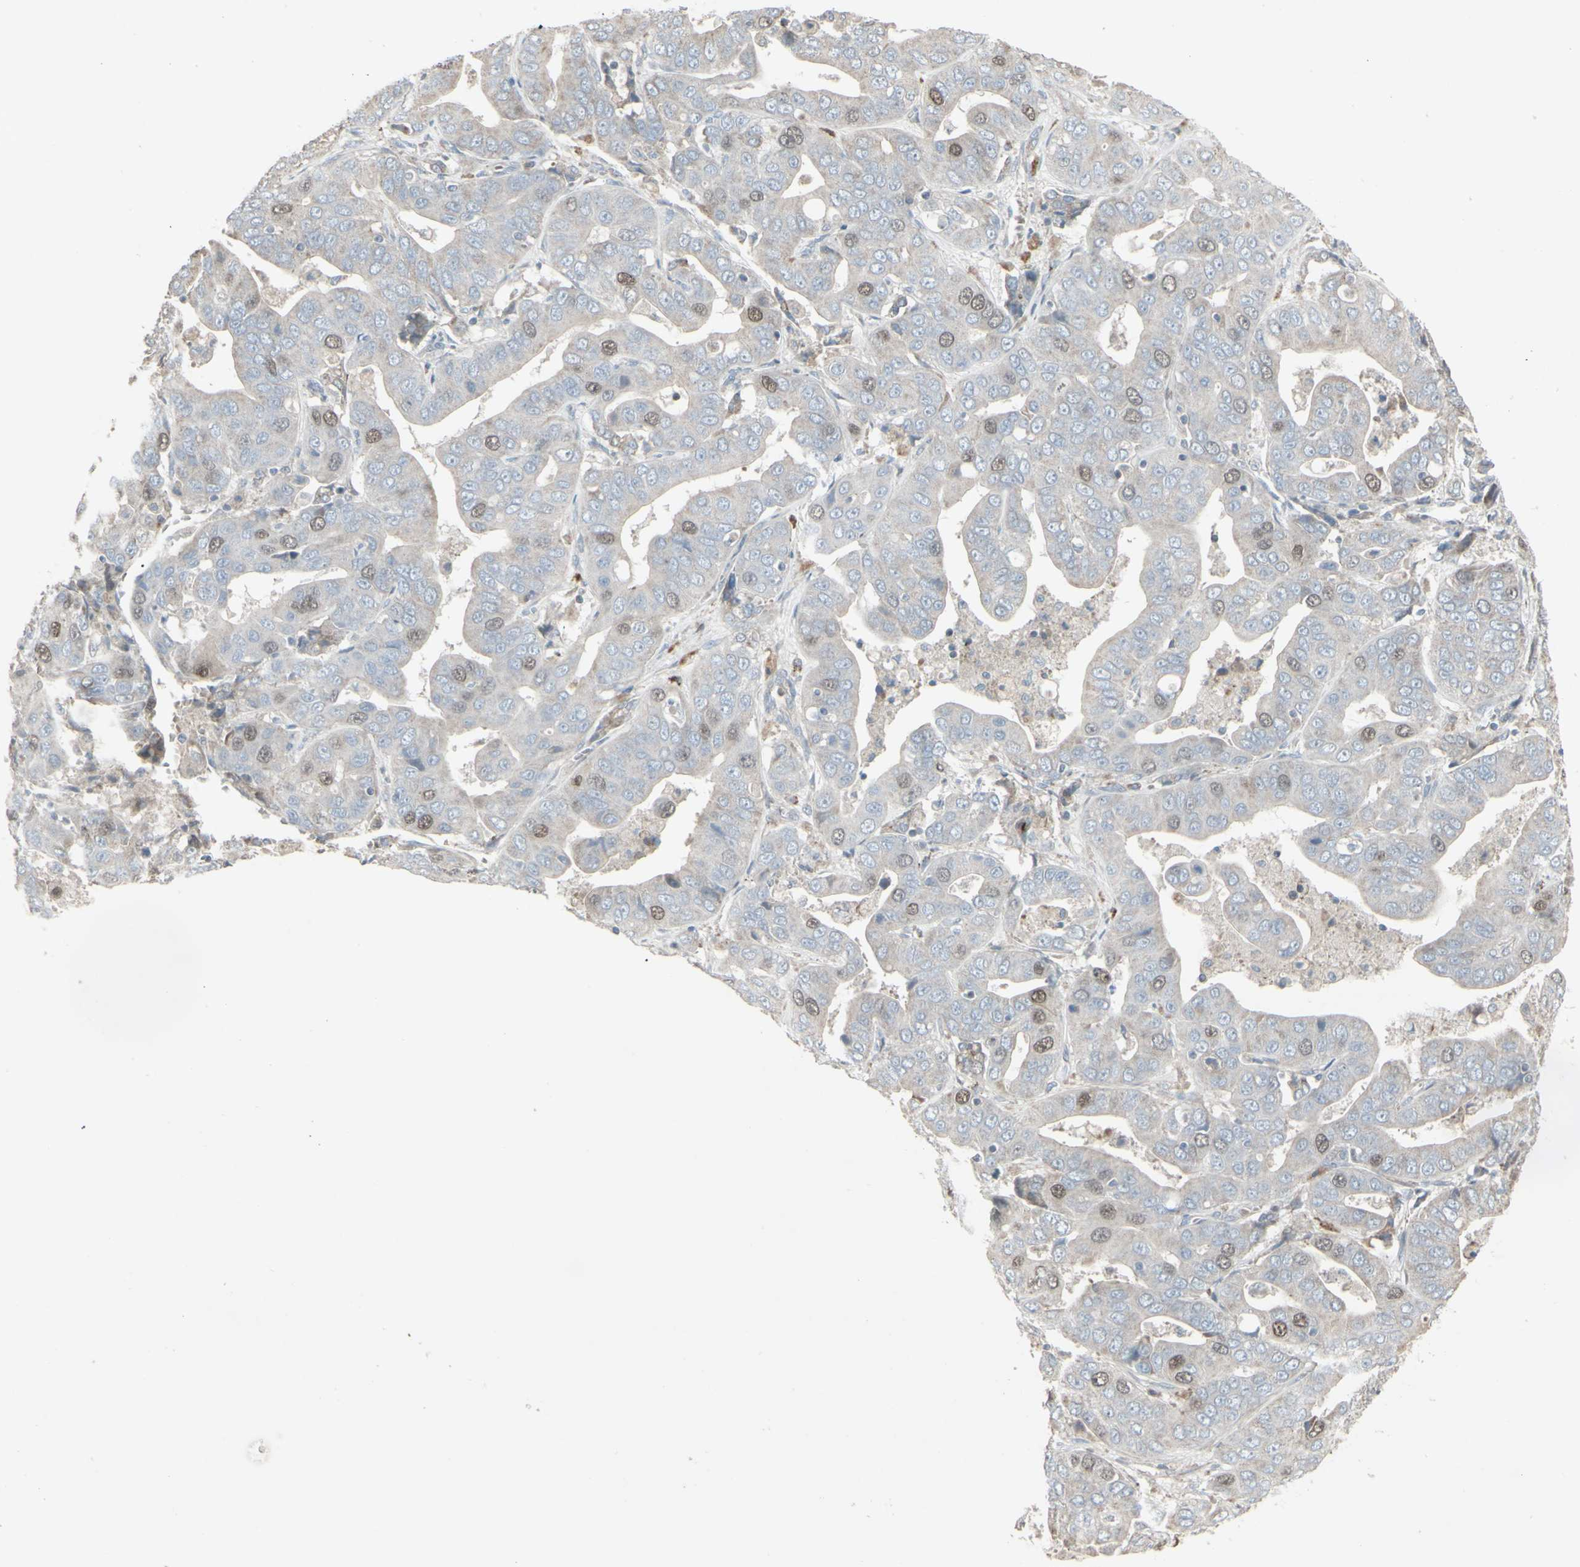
{"staining": {"intensity": "weak", "quantity": "25%-75%", "location": "nuclear"}, "tissue": "liver cancer", "cell_type": "Tumor cells", "image_type": "cancer", "snomed": [{"axis": "morphology", "description": "Cholangiocarcinoma"}, {"axis": "topography", "description": "Liver"}], "caption": "Immunohistochemical staining of human liver cancer (cholangiocarcinoma) reveals weak nuclear protein positivity in approximately 25%-75% of tumor cells. (DAB (3,3'-diaminobenzidine) IHC with brightfield microscopy, high magnification).", "gene": "GMNN", "patient": {"sex": "female", "age": 52}}